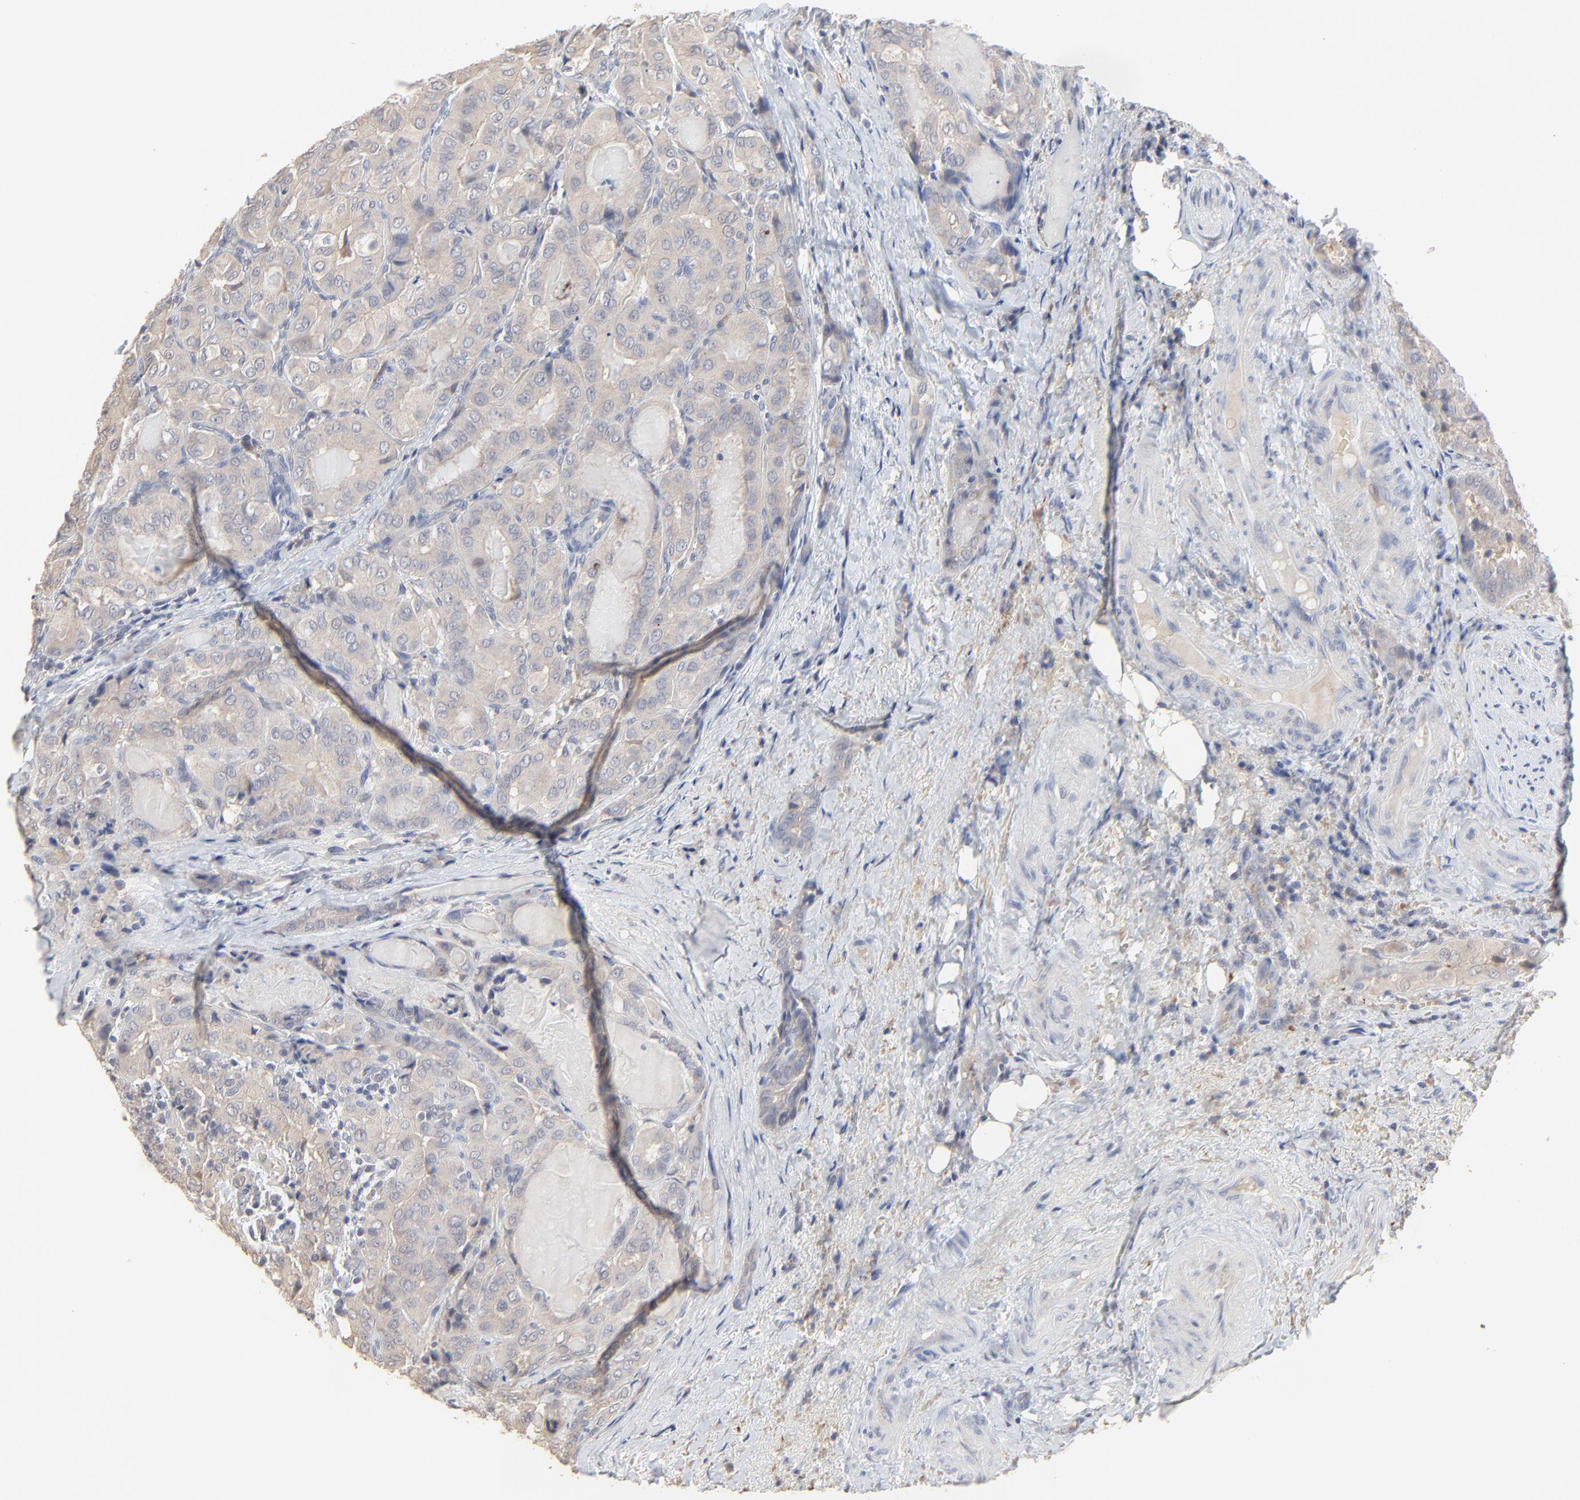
{"staining": {"intensity": "weak", "quantity": ">75%", "location": "cytoplasmic/membranous"}, "tissue": "thyroid cancer", "cell_type": "Tumor cells", "image_type": "cancer", "snomed": [{"axis": "morphology", "description": "Papillary adenocarcinoma, NOS"}, {"axis": "topography", "description": "Thyroid gland"}], "caption": "Immunohistochemical staining of human thyroid papillary adenocarcinoma displays low levels of weak cytoplasmic/membranous protein positivity in approximately >75% of tumor cells.", "gene": "FANCB", "patient": {"sex": "female", "age": 71}}